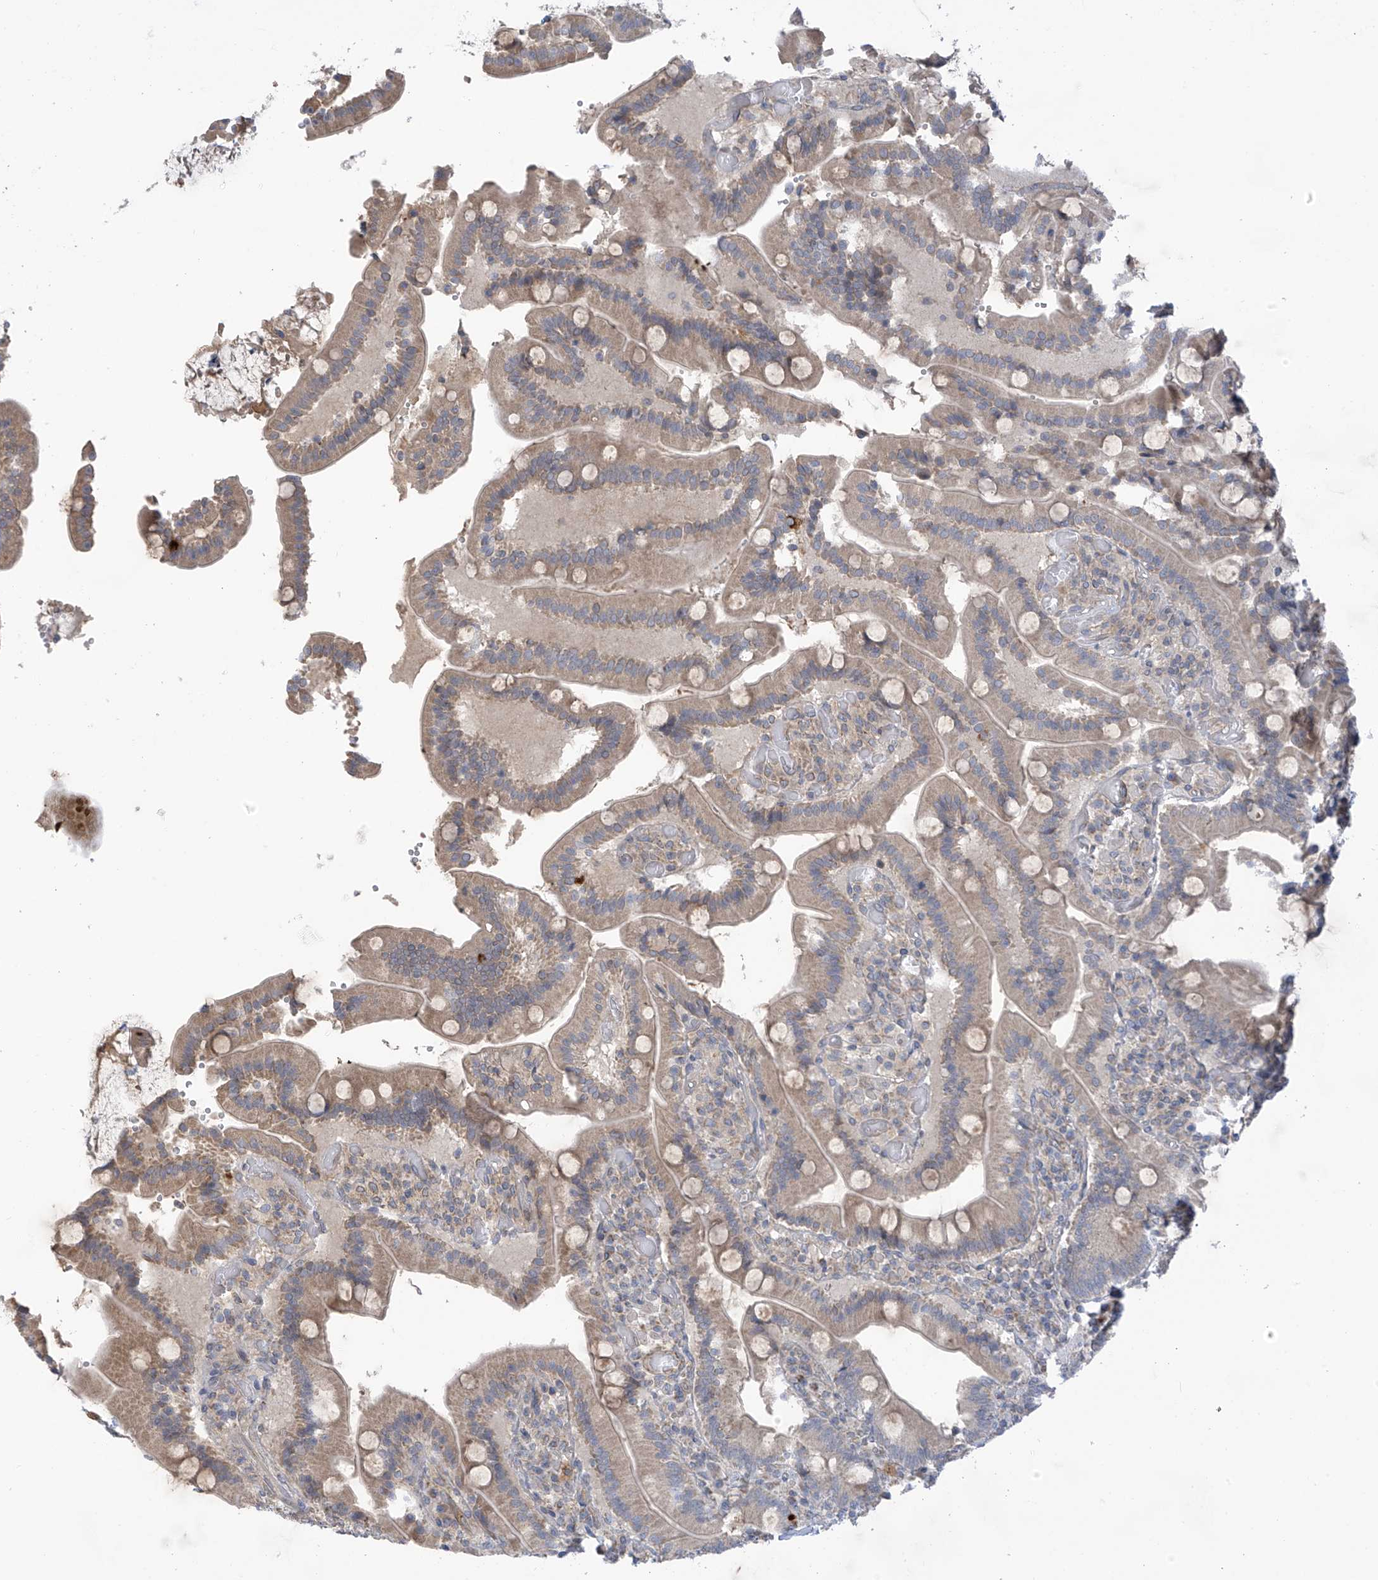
{"staining": {"intensity": "weak", "quantity": ">75%", "location": "cytoplasmic/membranous"}, "tissue": "duodenum", "cell_type": "Glandular cells", "image_type": "normal", "snomed": [{"axis": "morphology", "description": "Normal tissue, NOS"}, {"axis": "topography", "description": "Duodenum"}], "caption": "This photomicrograph shows IHC staining of unremarkable human duodenum, with low weak cytoplasmic/membranous expression in approximately >75% of glandular cells.", "gene": "SCGB1D2", "patient": {"sex": "female", "age": 62}}